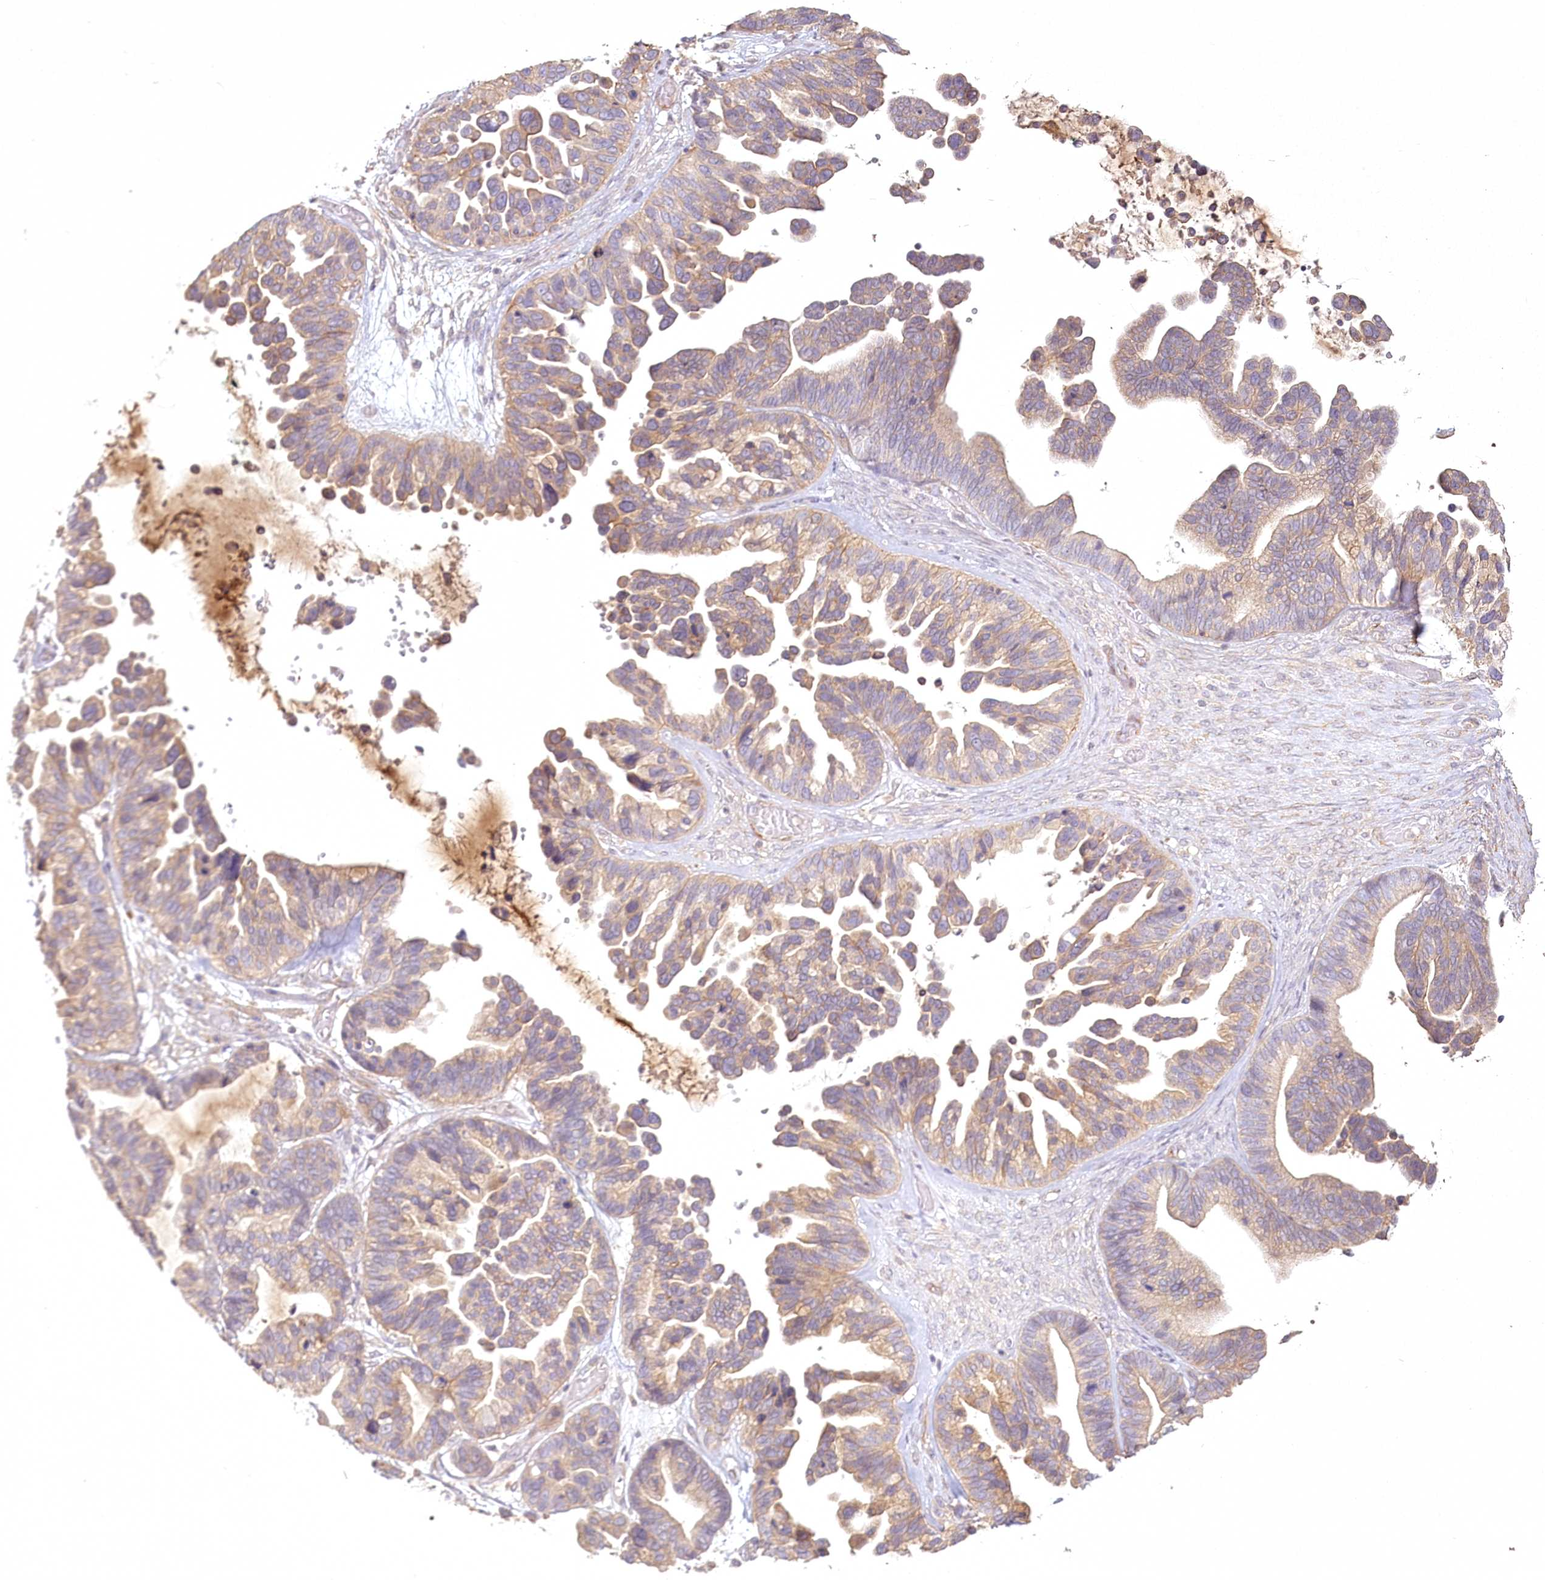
{"staining": {"intensity": "weak", "quantity": "25%-75%", "location": "cytoplasmic/membranous"}, "tissue": "ovarian cancer", "cell_type": "Tumor cells", "image_type": "cancer", "snomed": [{"axis": "morphology", "description": "Cystadenocarcinoma, serous, NOS"}, {"axis": "topography", "description": "Ovary"}], "caption": "IHC (DAB (3,3'-diaminobenzidine)) staining of human ovarian serous cystadenocarcinoma displays weak cytoplasmic/membranous protein positivity in approximately 25%-75% of tumor cells.", "gene": "INPP4B", "patient": {"sex": "female", "age": 56}}